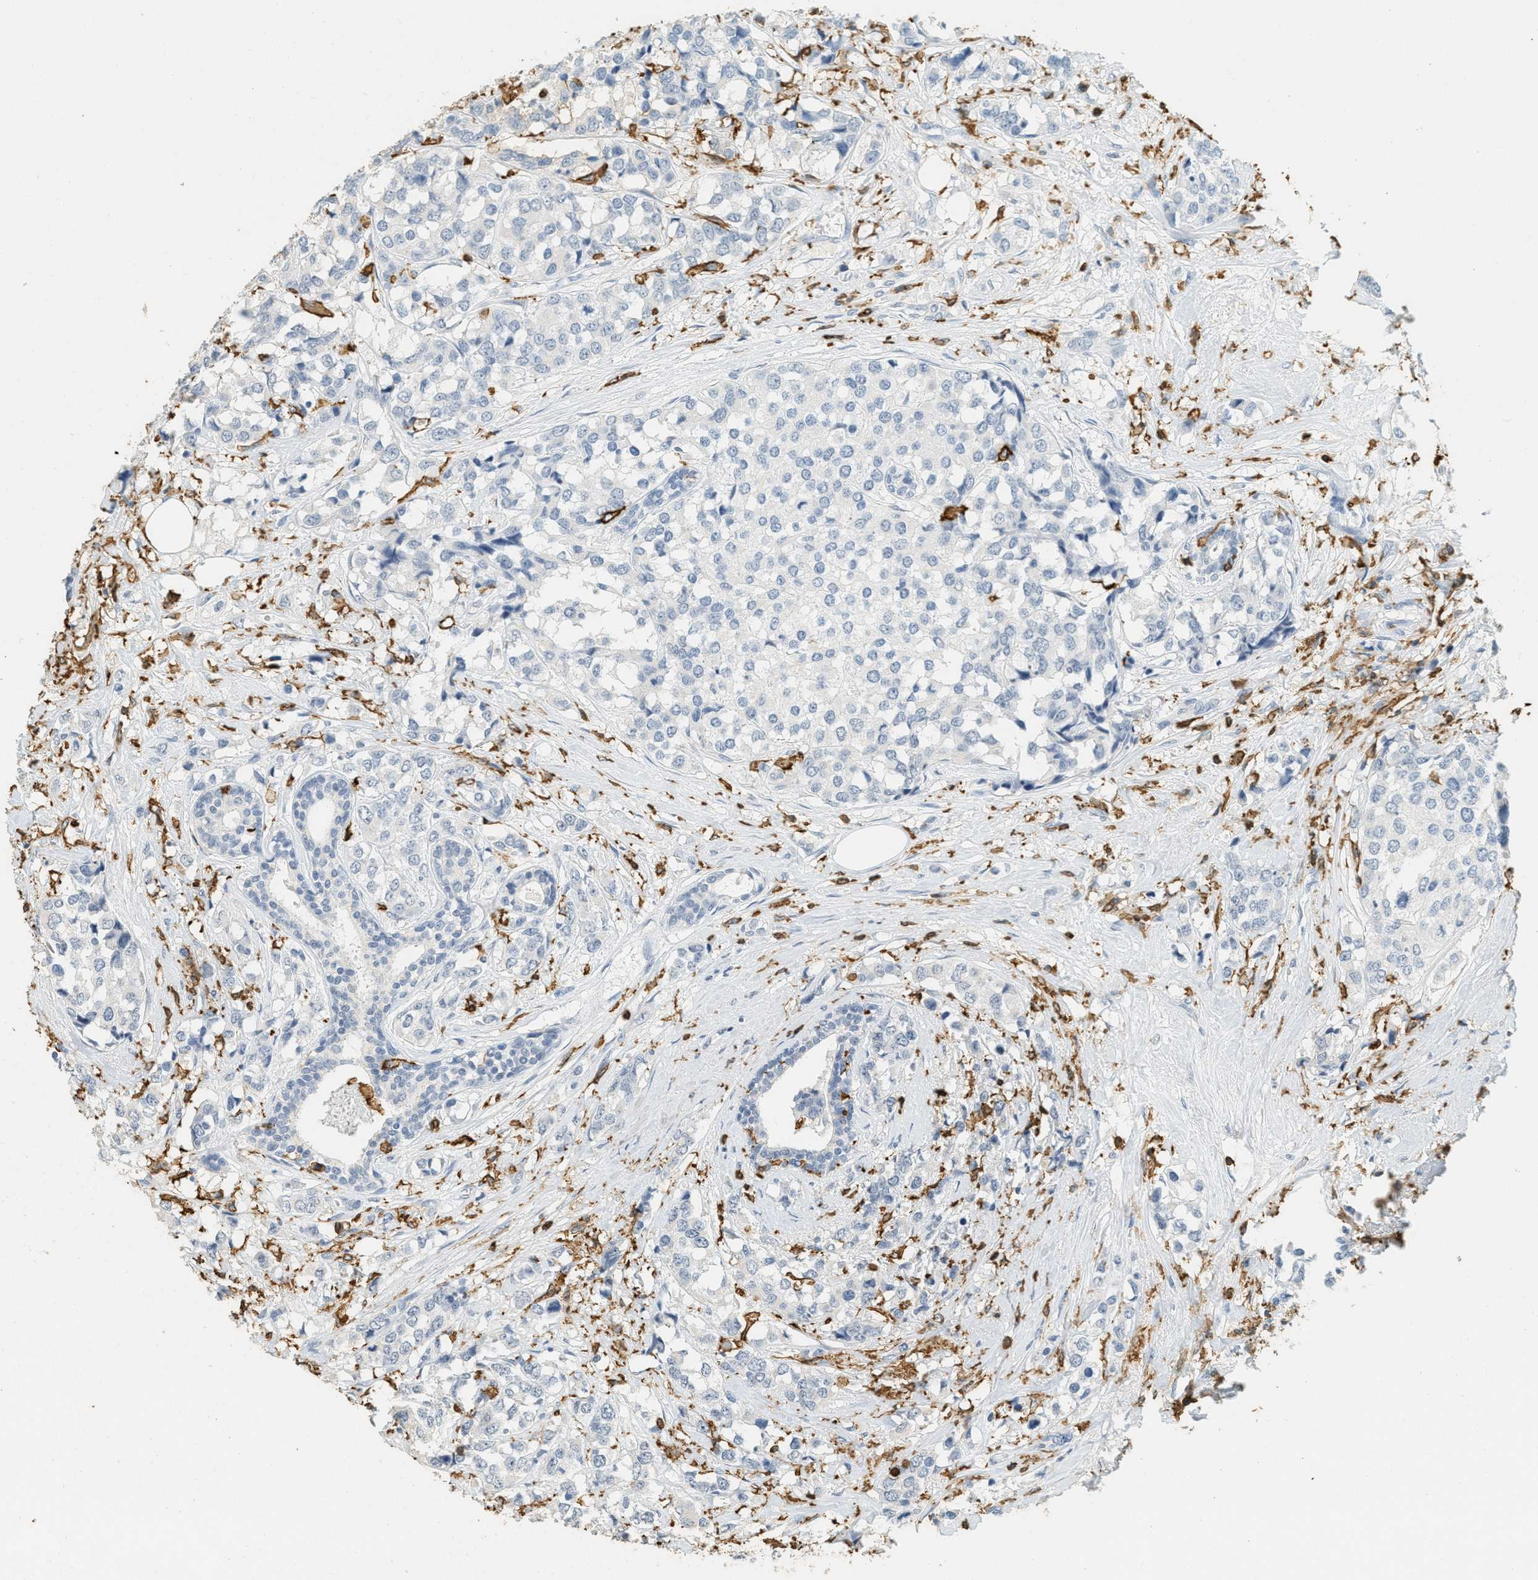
{"staining": {"intensity": "negative", "quantity": "none", "location": "none"}, "tissue": "breast cancer", "cell_type": "Tumor cells", "image_type": "cancer", "snomed": [{"axis": "morphology", "description": "Lobular carcinoma"}, {"axis": "topography", "description": "Breast"}], "caption": "Human breast cancer stained for a protein using IHC demonstrates no positivity in tumor cells.", "gene": "LSP1", "patient": {"sex": "female", "age": 59}}